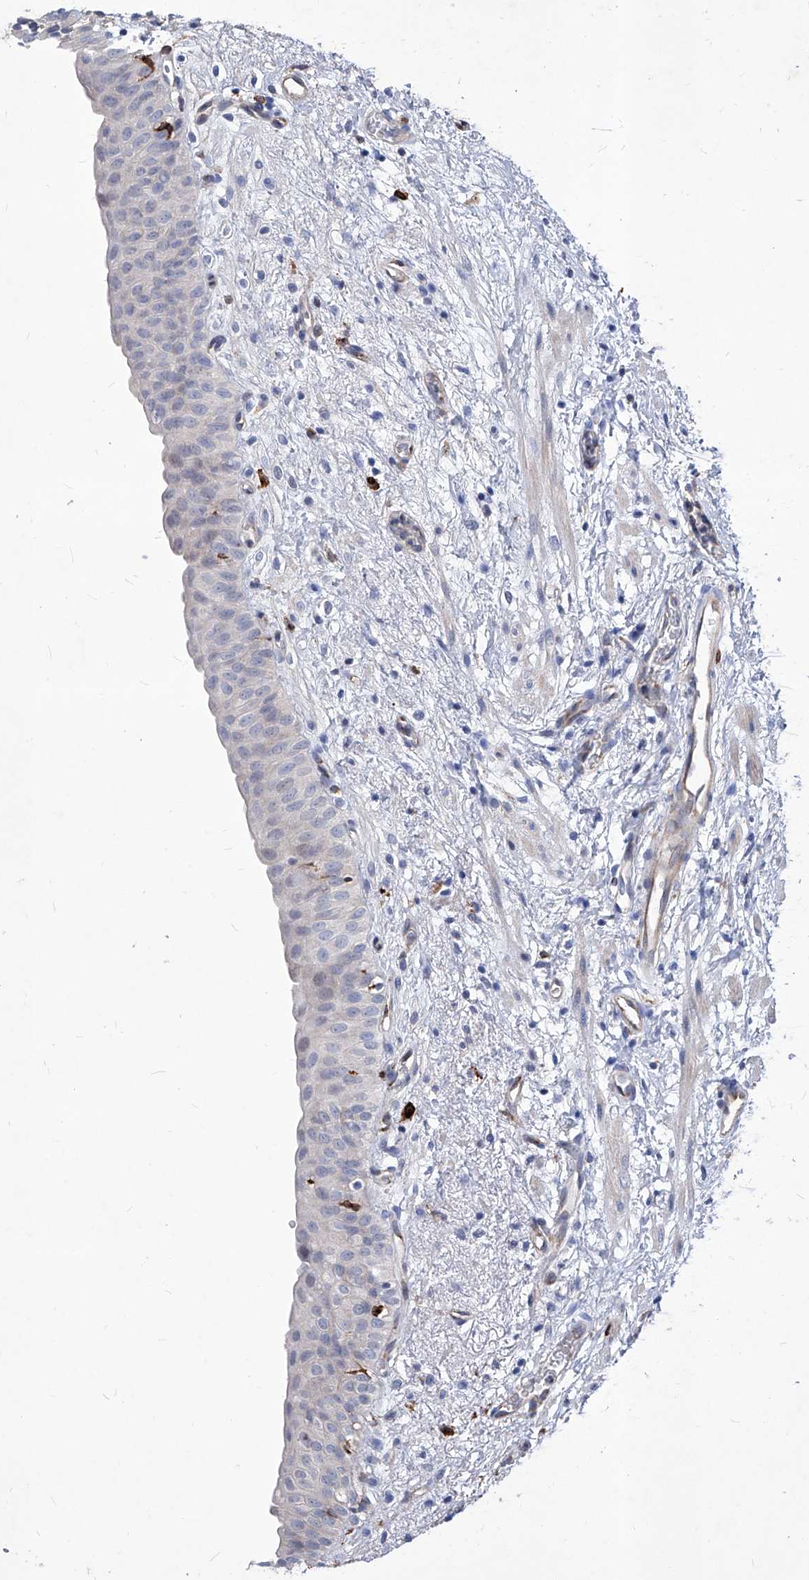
{"staining": {"intensity": "moderate", "quantity": "<25%", "location": "cytoplasmic/membranous"}, "tissue": "urinary bladder", "cell_type": "Urothelial cells", "image_type": "normal", "snomed": [{"axis": "morphology", "description": "Normal tissue, NOS"}, {"axis": "topography", "description": "Urinary bladder"}], "caption": "Immunohistochemical staining of normal urinary bladder demonstrates <25% levels of moderate cytoplasmic/membranous protein positivity in approximately <25% of urothelial cells. (DAB = brown stain, brightfield microscopy at high magnification).", "gene": "UBOX5", "patient": {"sex": "male", "age": 51}}